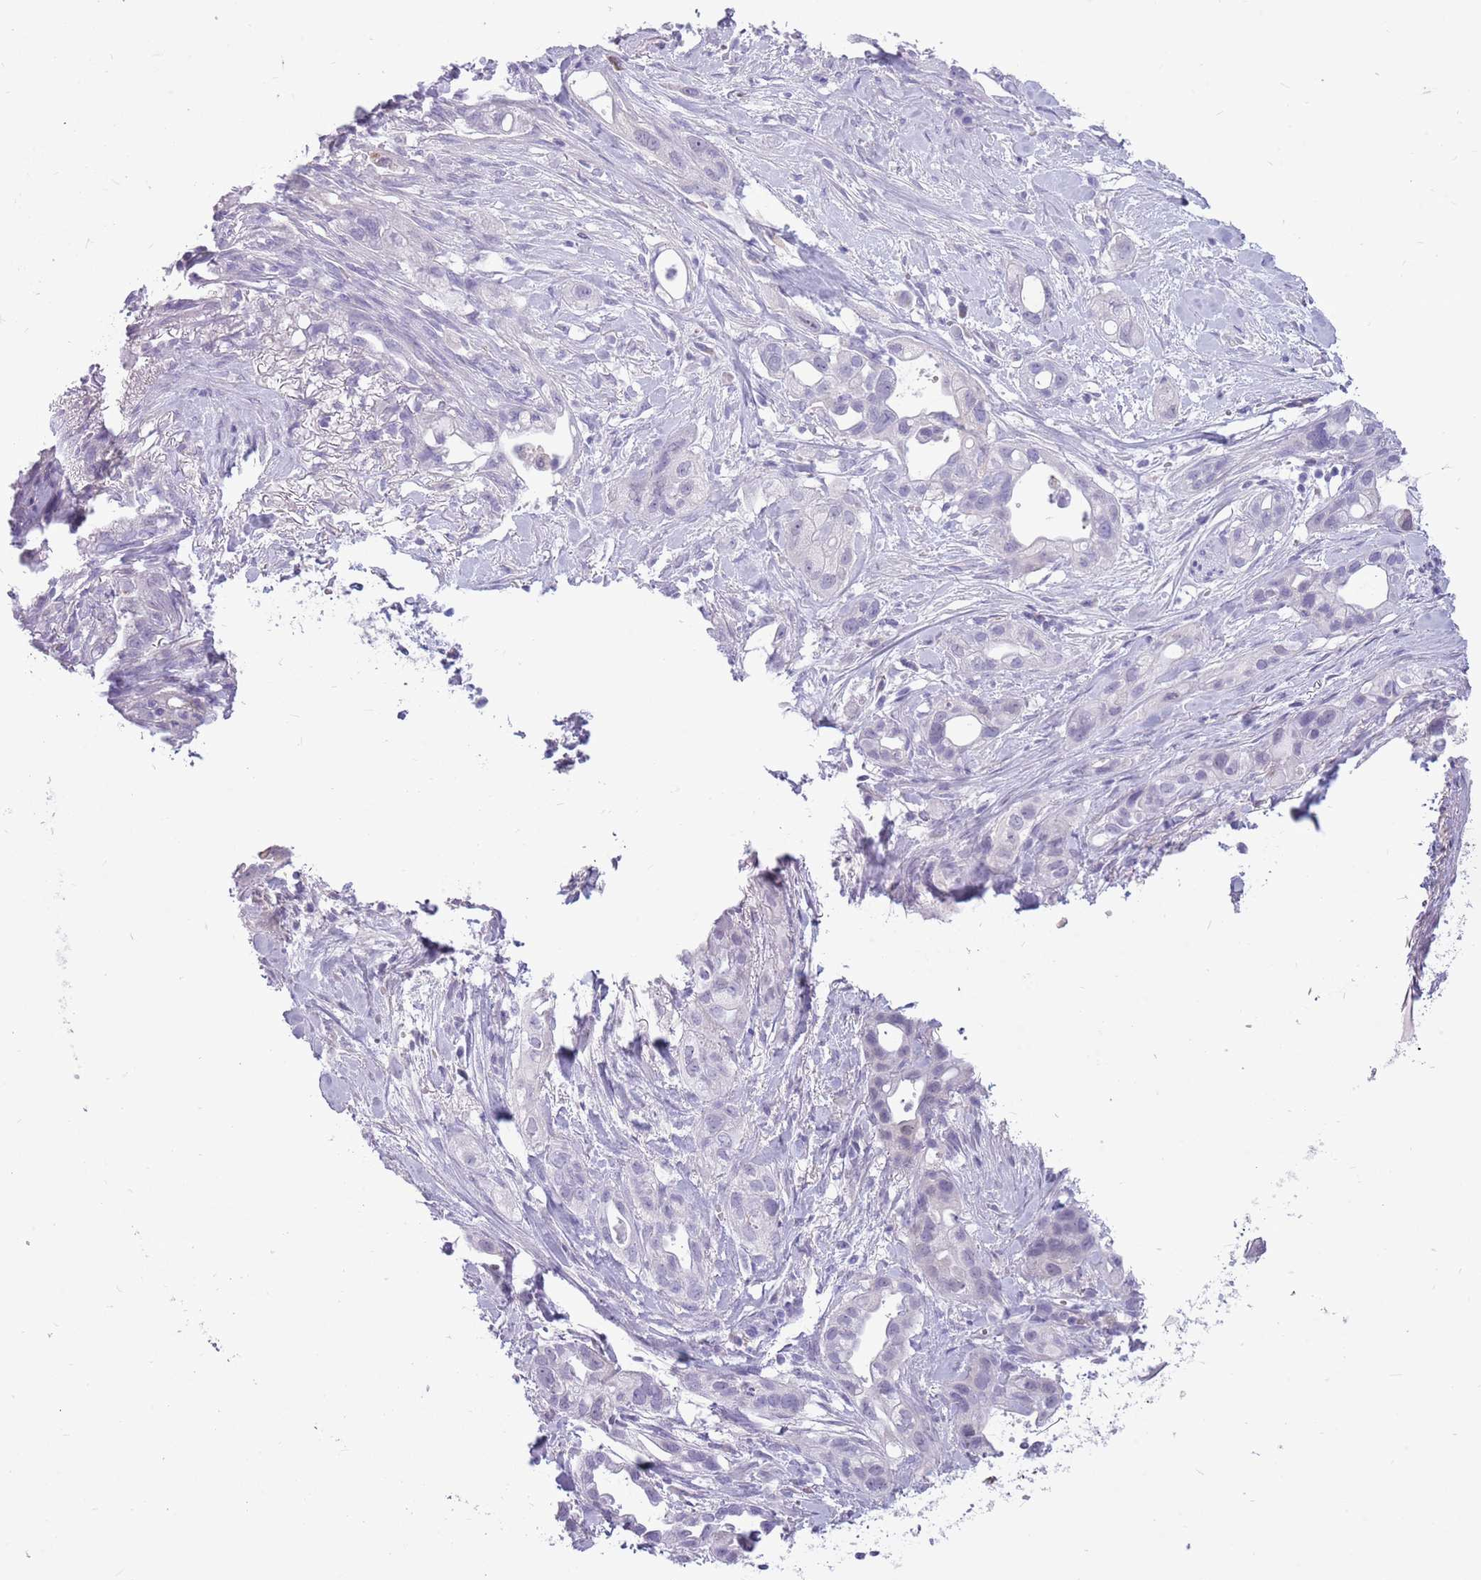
{"staining": {"intensity": "negative", "quantity": "none", "location": "none"}, "tissue": "pancreatic cancer", "cell_type": "Tumor cells", "image_type": "cancer", "snomed": [{"axis": "morphology", "description": "Adenocarcinoma, NOS"}, {"axis": "topography", "description": "Pancreas"}], "caption": "Immunohistochemistry photomicrograph of human pancreatic cancer (adenocarcinoma) stained for a protein (brown), which shows no expression in tumor cells. (IHC, brightfield microscopy, high magnification).", "gene": "ZNF425", "patient": {"sex": "male", "age": 44}}